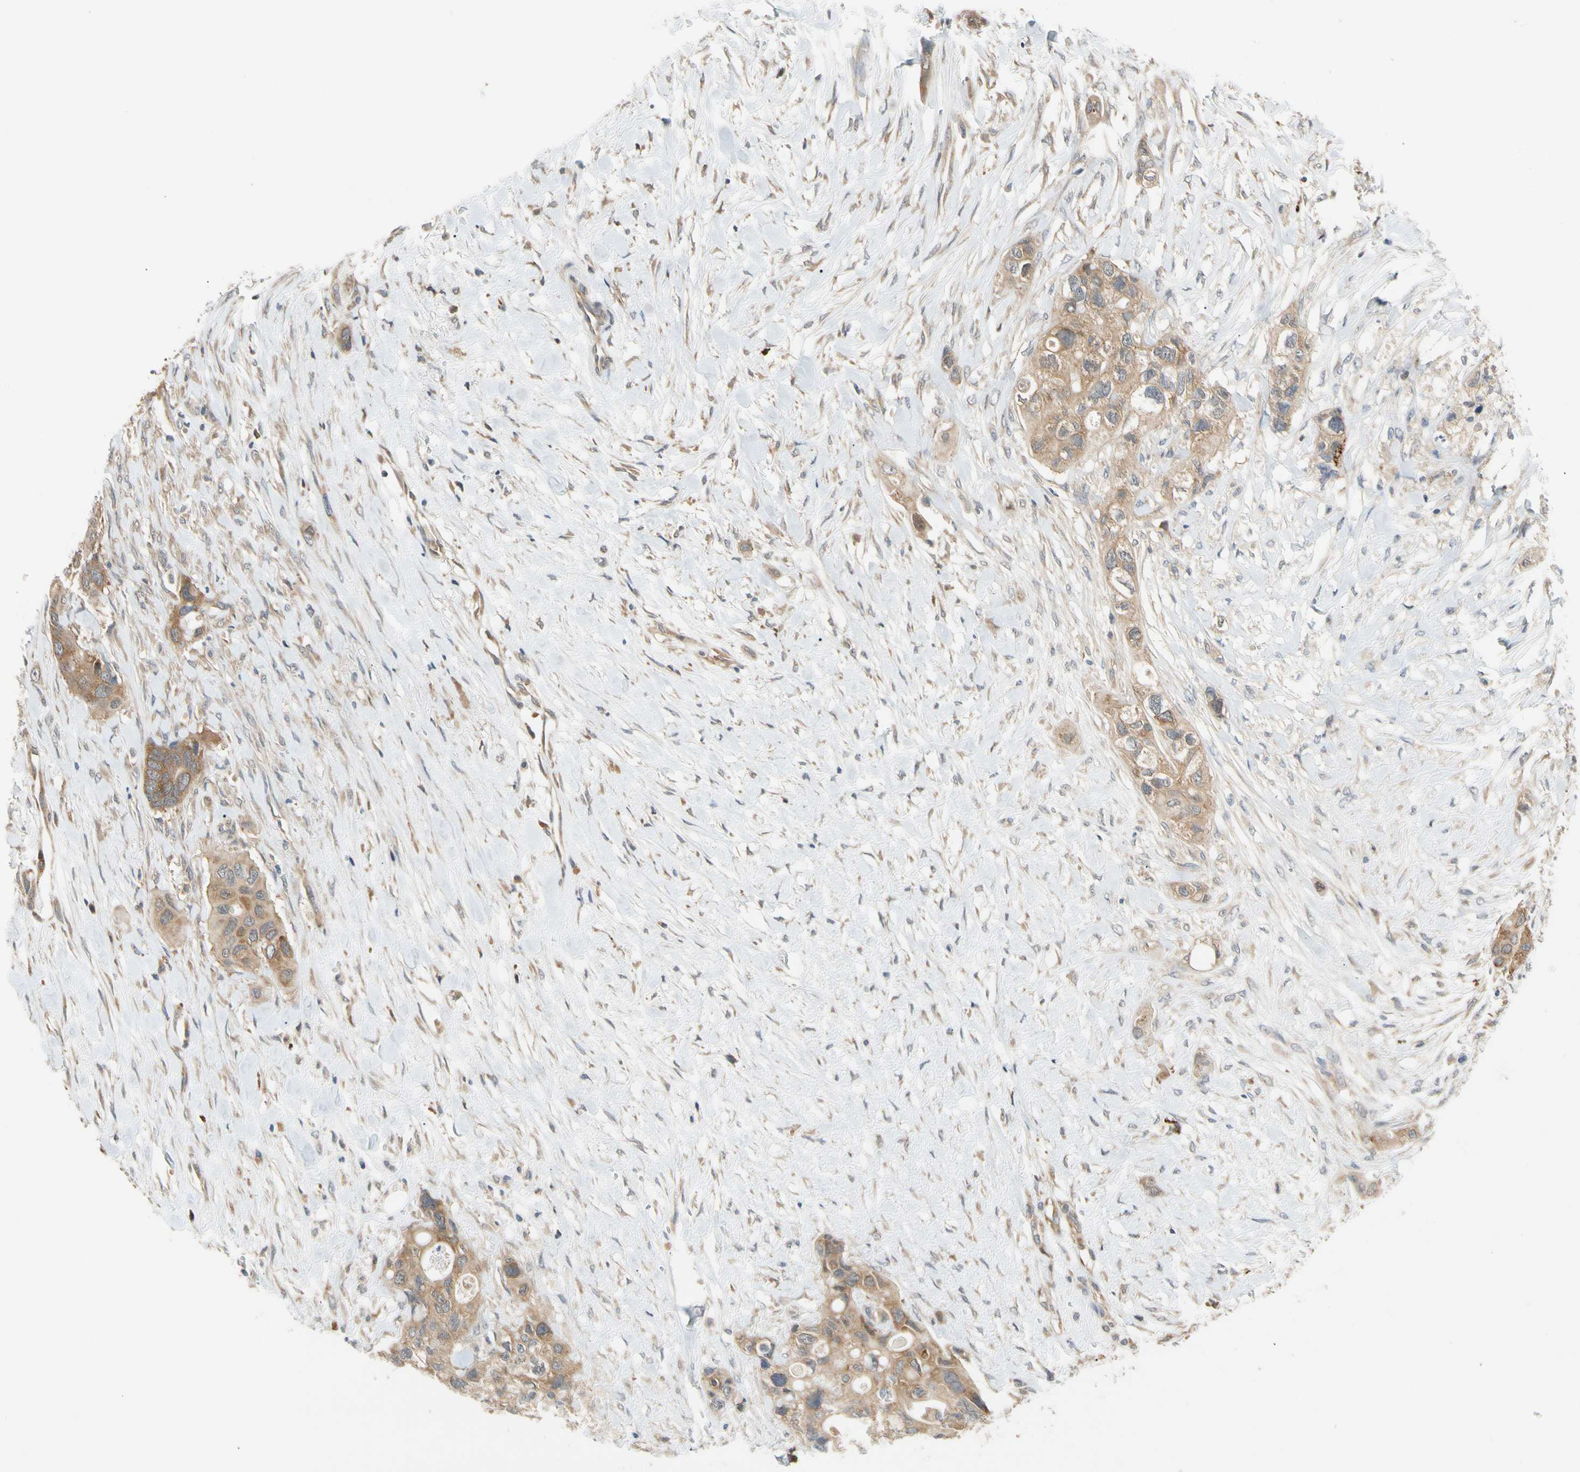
{"staining": {"intensity": "moderate", "quantity": ">75%", "location": "cytoplasmic/membranous"}, "tissue": "colorectal cancer", "cell_type": "Tumor cells", "image_type": "cancer", "snomed": [{"axis": "morphology", "description": "Adenocarcinoma, NOS"}, {"axis": "topography", "description": "Colon"}], "caption": "Adenocarcinoma (colorectal) tissue shows moderate cytoplasmic/membranous expression in about >75% of tumor cells, visualized by immunohistochemistry.", "gene": "ANKHD1", "patient": {"sex": "female", "age": 57}}